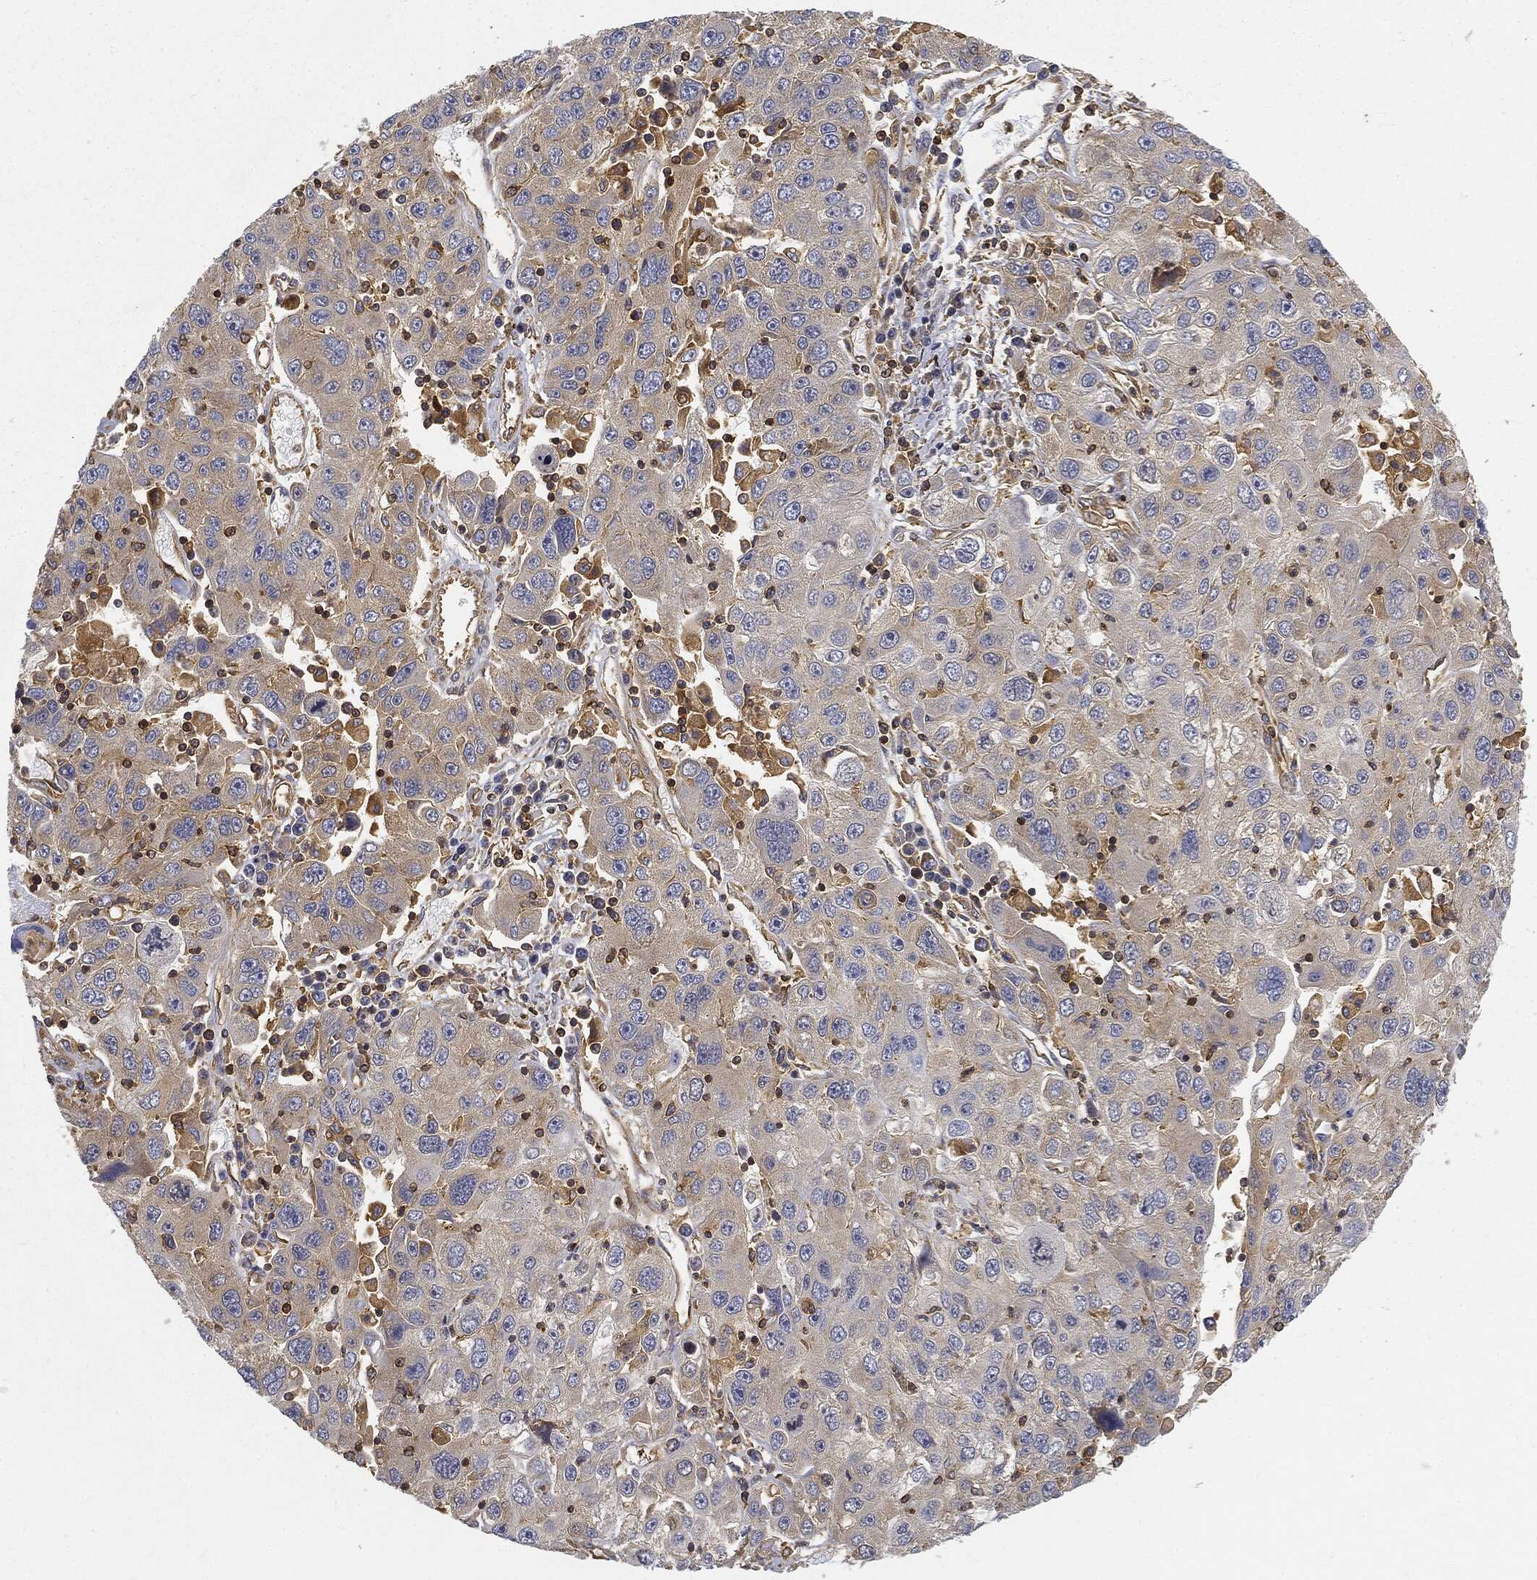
{"staining": {"intensity": "weak", "quantity": "<25%", "location": "cytoplasmic/membranous"}, "tissue": "stomach cancer", "cell_type": "Tumor cells", "image_type": "cancer", "snomed": [{"axis": "morphology", "description": "Adenocarcinoma, NOS"}, {"axis": "topography", "description": "Stomach"}], "caption": "This histopathology image is of adenocarcinoma (stomach) stained with immunohistochemistry (IHC) to label a protein in brown with the nuclei are counter-stained blue. There is no staining in tumor cells.", "gene": "WDR1", "patient": {"sex": "male", "age": 56}}